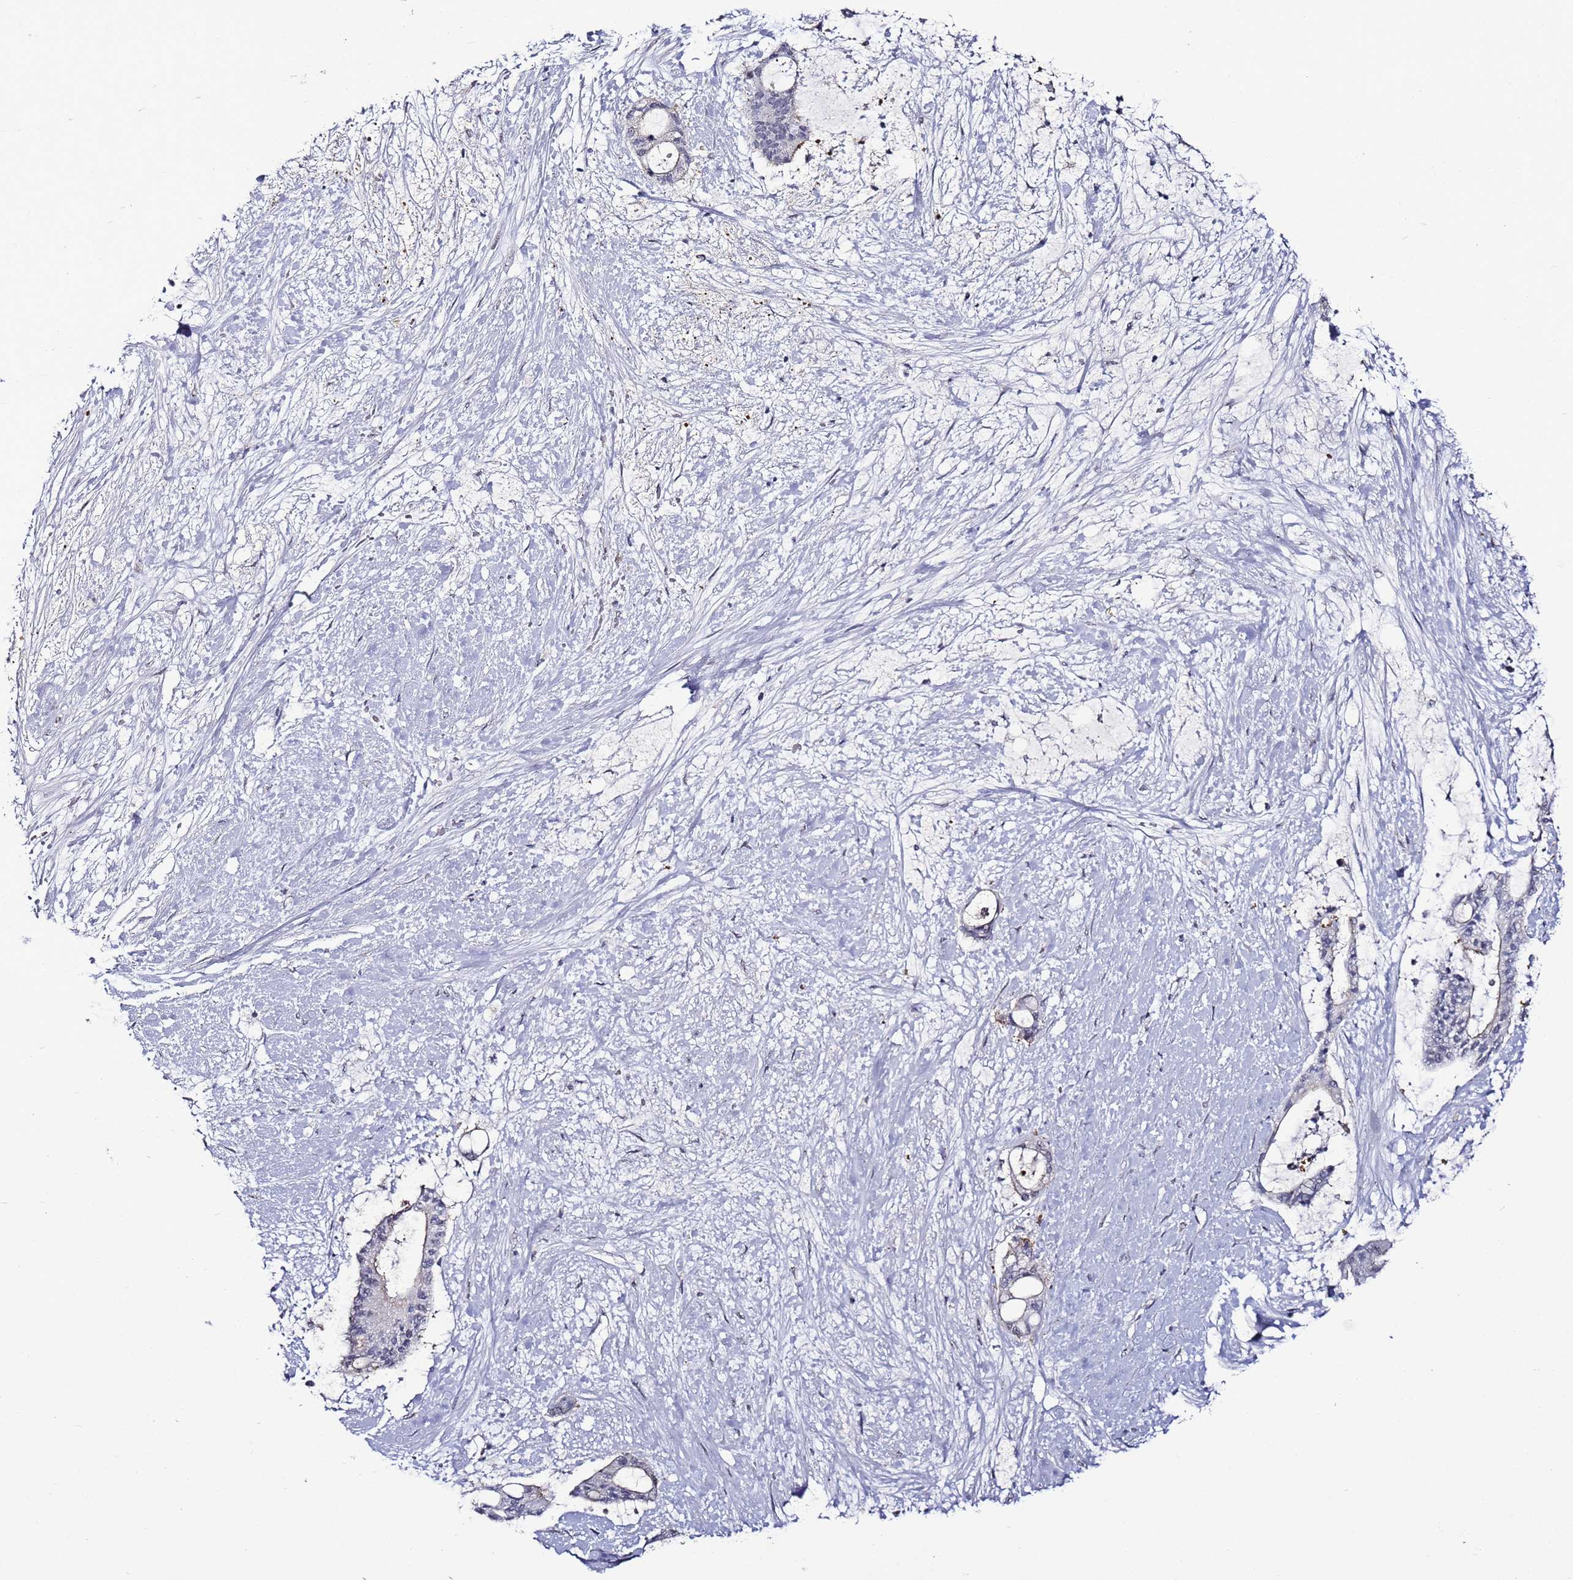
{"staining": {"intensity": "negative", "quantity": "none", "location": "none"}, "tissue": "liver cancer", "cell_type": "Tumor cells", "image_type": "cancer", "snomed": [{"axis": "morphology", "description": "Normal tissue, NOS"}, {"axis": "morphology", "description": "Cholangiocarcinoma"}, {"axis": "topography", "description": "Liver"}, {"axis": "topography", "description": "Peripheral nerve tissue"}], "caption": "Protein analysis of liver cancer demonstrates no significant positivity in tumor cells.", "gene": "PSMA7", "patient": {"sex": "female", "age": 73}}